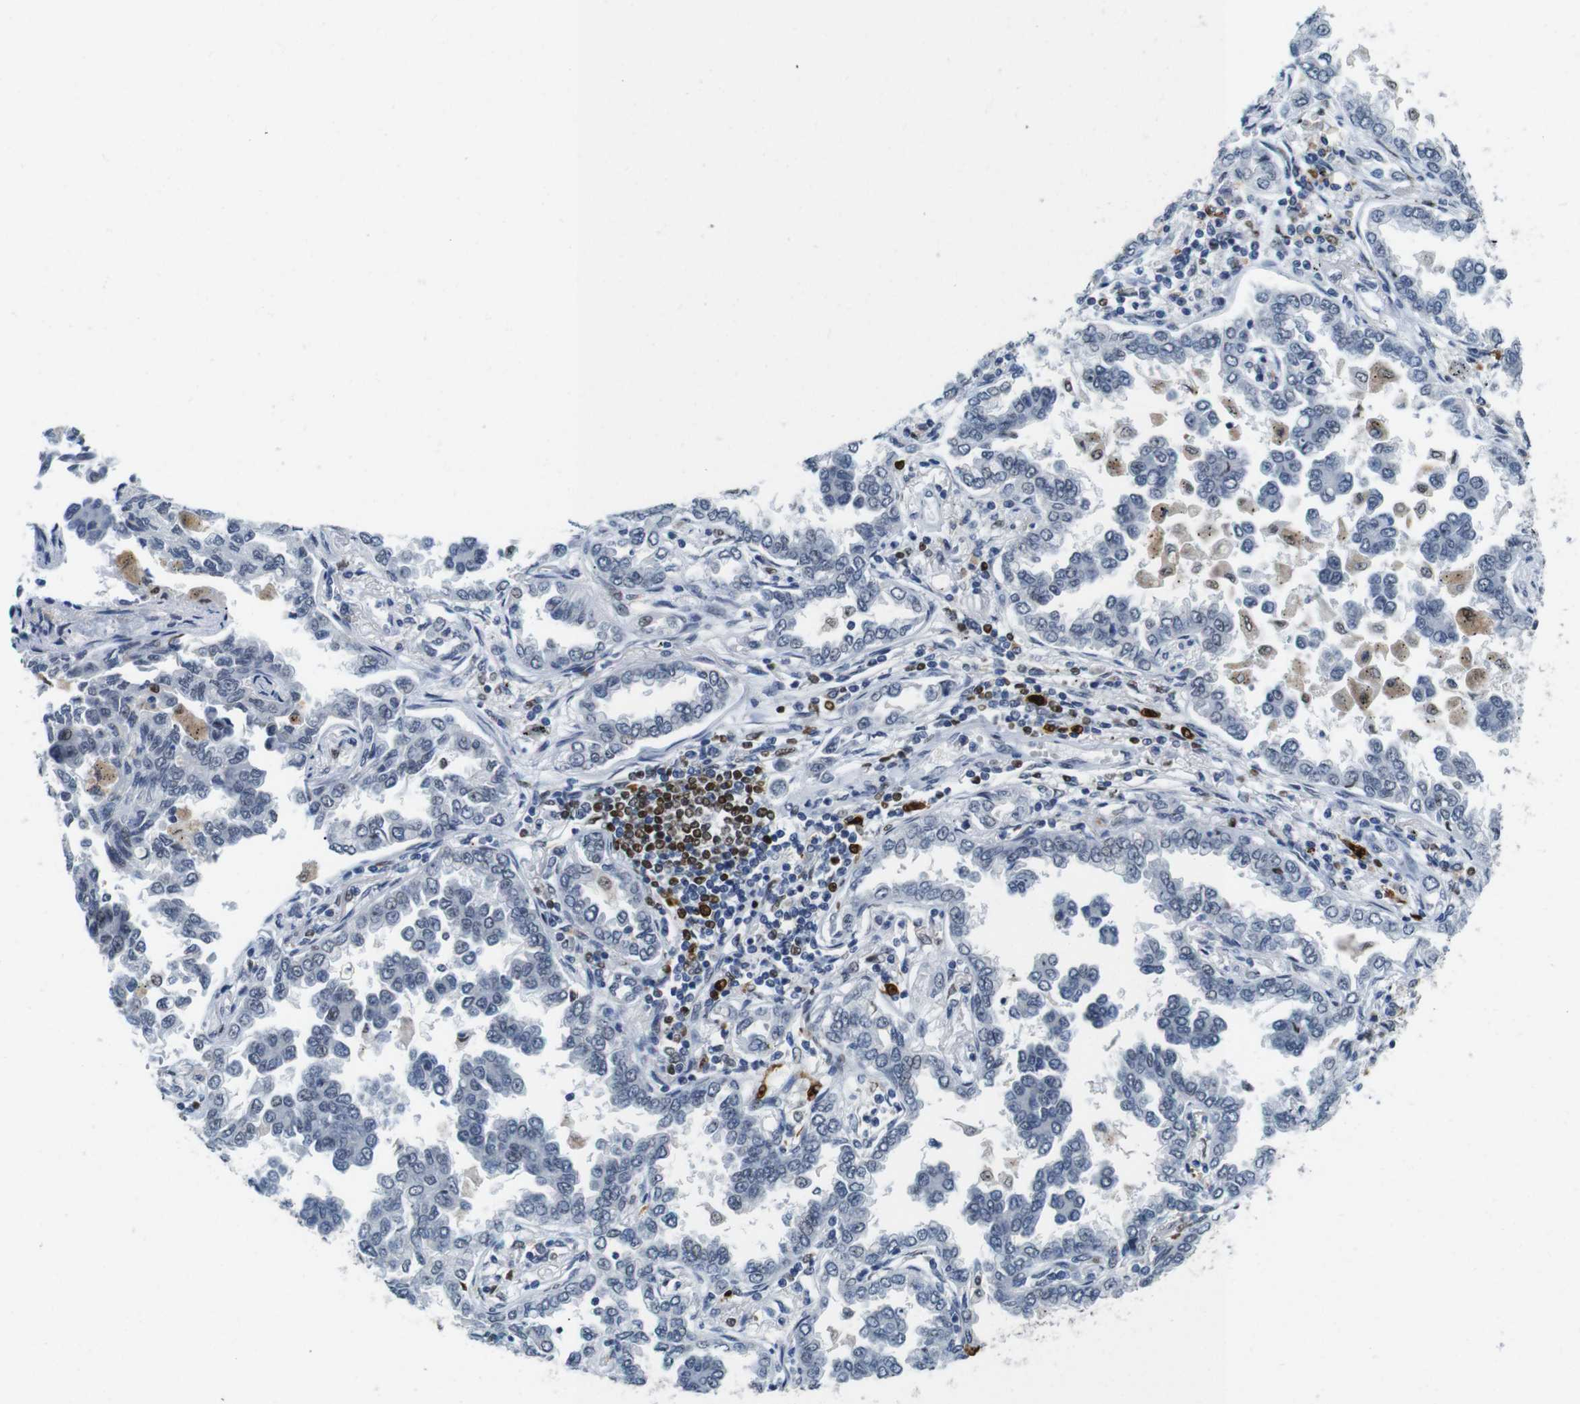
{"staining": {"intensity": "negative", "quantity": "none", "location": "none"}, "tissue": "lung cancer", "cell_type": "Tumor cells", "image_type": "cancer", "snomed": [{"axis": "morphology", "description": "Normal tissue, NOS"}, {"axis": "morphology", "description": "Adenocarcinoma, NOS"}, {"axis": "topography", "description": "Lung"}], "caption": "Lung adenocarcinoma was stained to show a protein in brown. There is no significant staining in tumor cells.", "gene": "IRF8", "patient": {"sex": "male", "age": 59}}